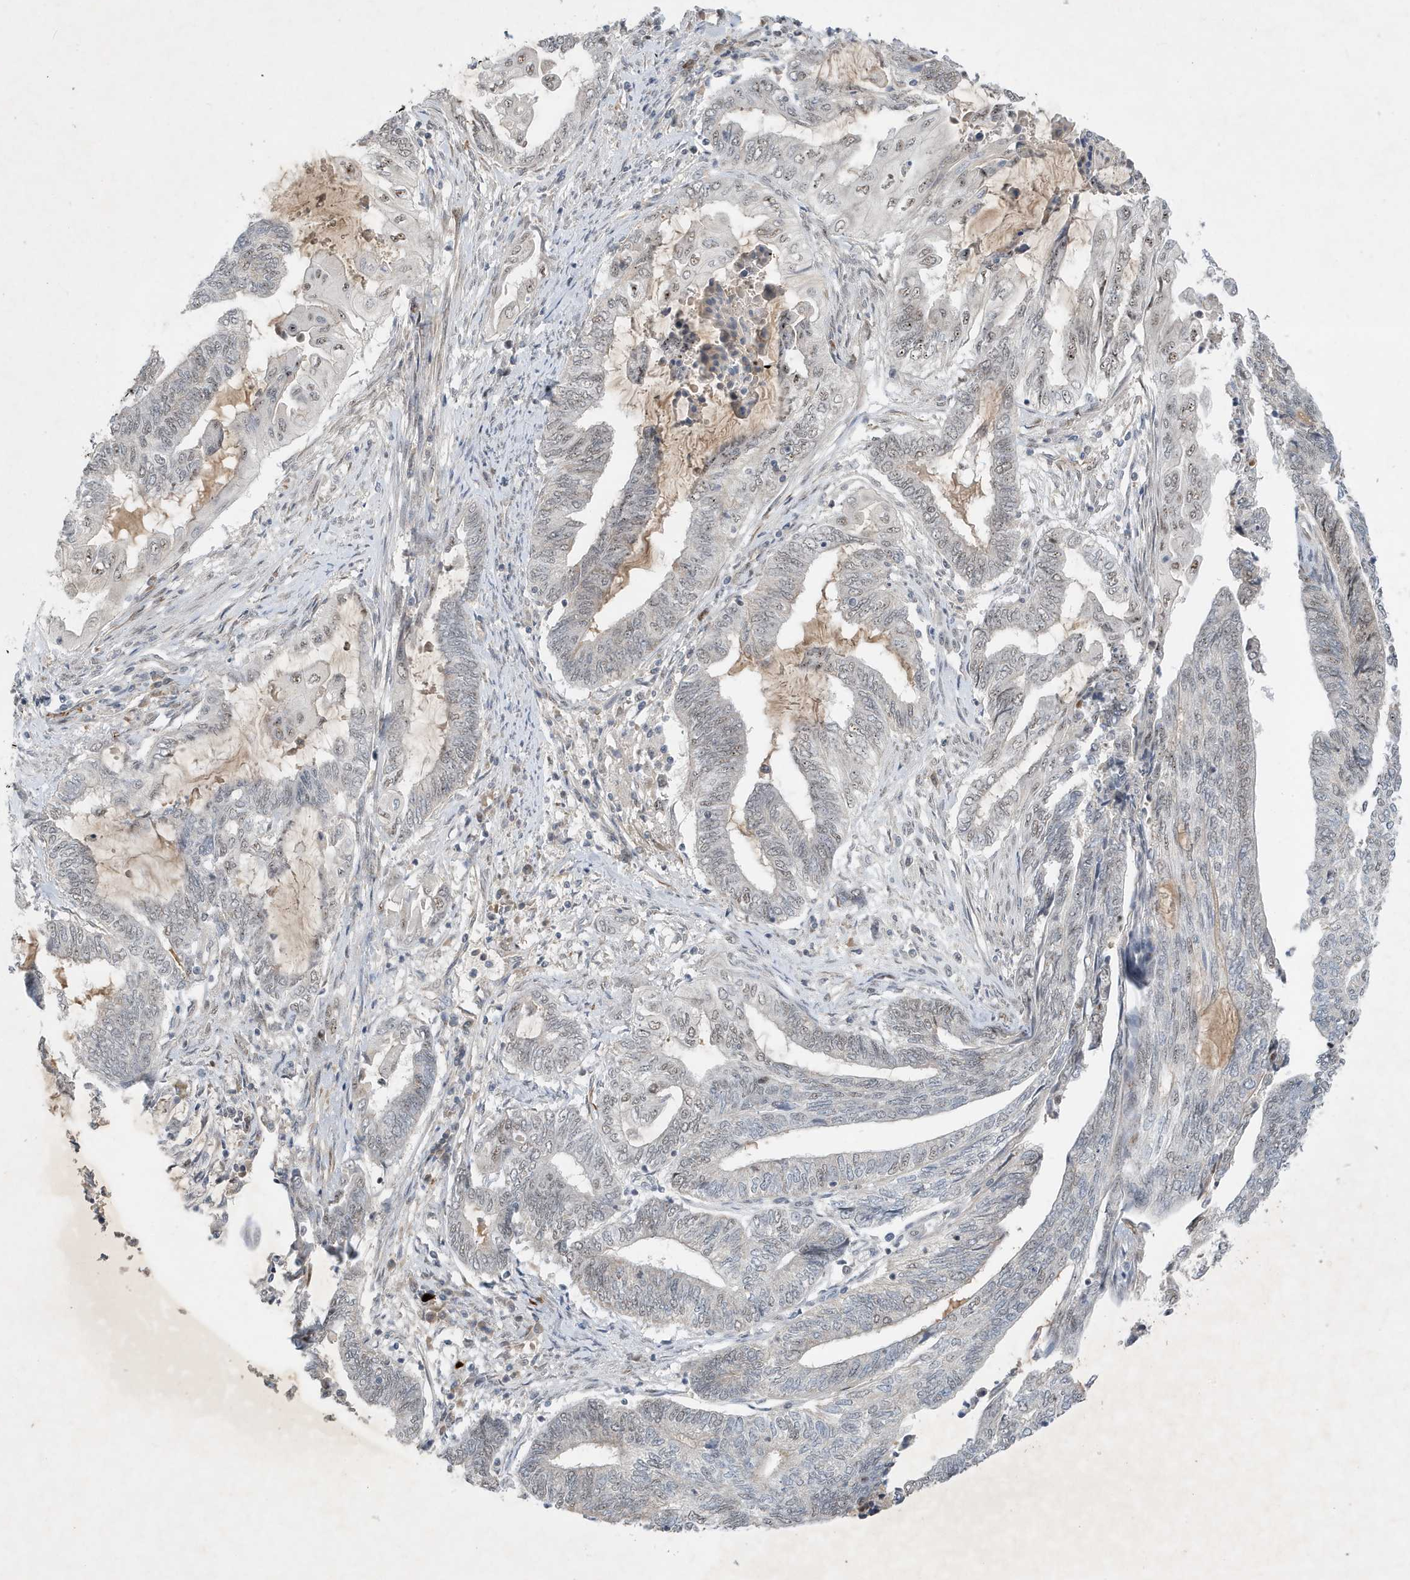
{"staining": {"intensity": "weak", "quantity": "<25%", "location": "nuclear"}, "tissue": "endometrial cancer", "cell_type": "Tumor cells", "image_type": "cancer", "snomed": [{"axis": "morphology", "description": "Adenocarcinoma, NOS"}, {"axis": "topography", "description": "Uterus"}, {"axis": "topography", "description": "Endometrium"}], "caption": "Micrograph shows no significant protein staining in tumor cells of endometrial adenocarcinoma.", "gene": "MAST3", "patient": {"sex": "female", "age": 70}}